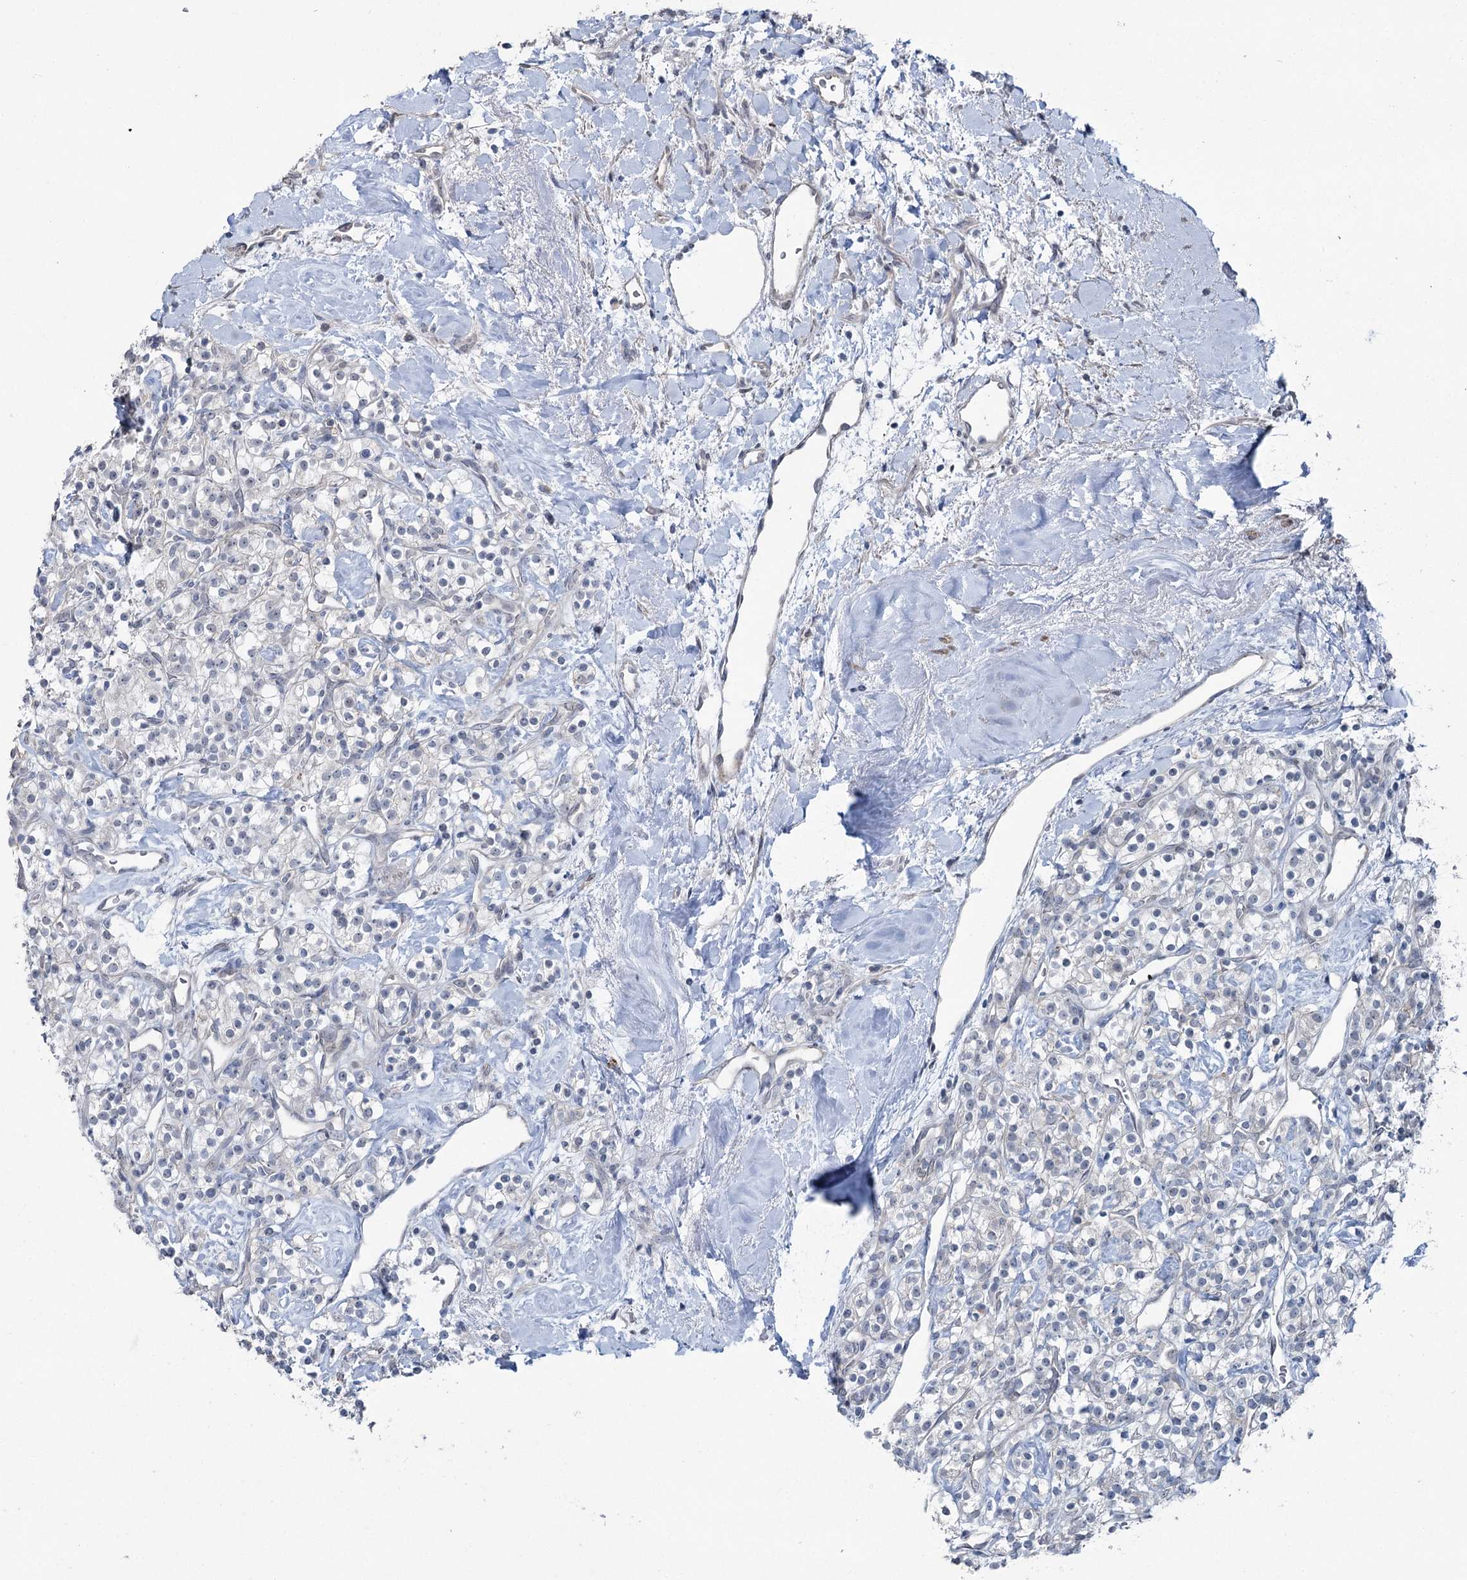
{"staining": {"intensity": "negative", "quantity": "none", "location": "none"}, "tissue": "renal cancer", "cell_type": "Tumor cells", "image_type": "cancer", "snomed": [{"axis": "morphology", "description": "Adenocarcinoma, NOS"}, {"axis": "topography", "description": "Kidney"}], "caption": "IHC micrograph of human renal adenocarcinoma stained for a protein (brown), which displays no positivity in tumor cells. Nuclei are stained in blue.", "gene": "FAM120B", "patient": {"sex": "male", "age": 77}}